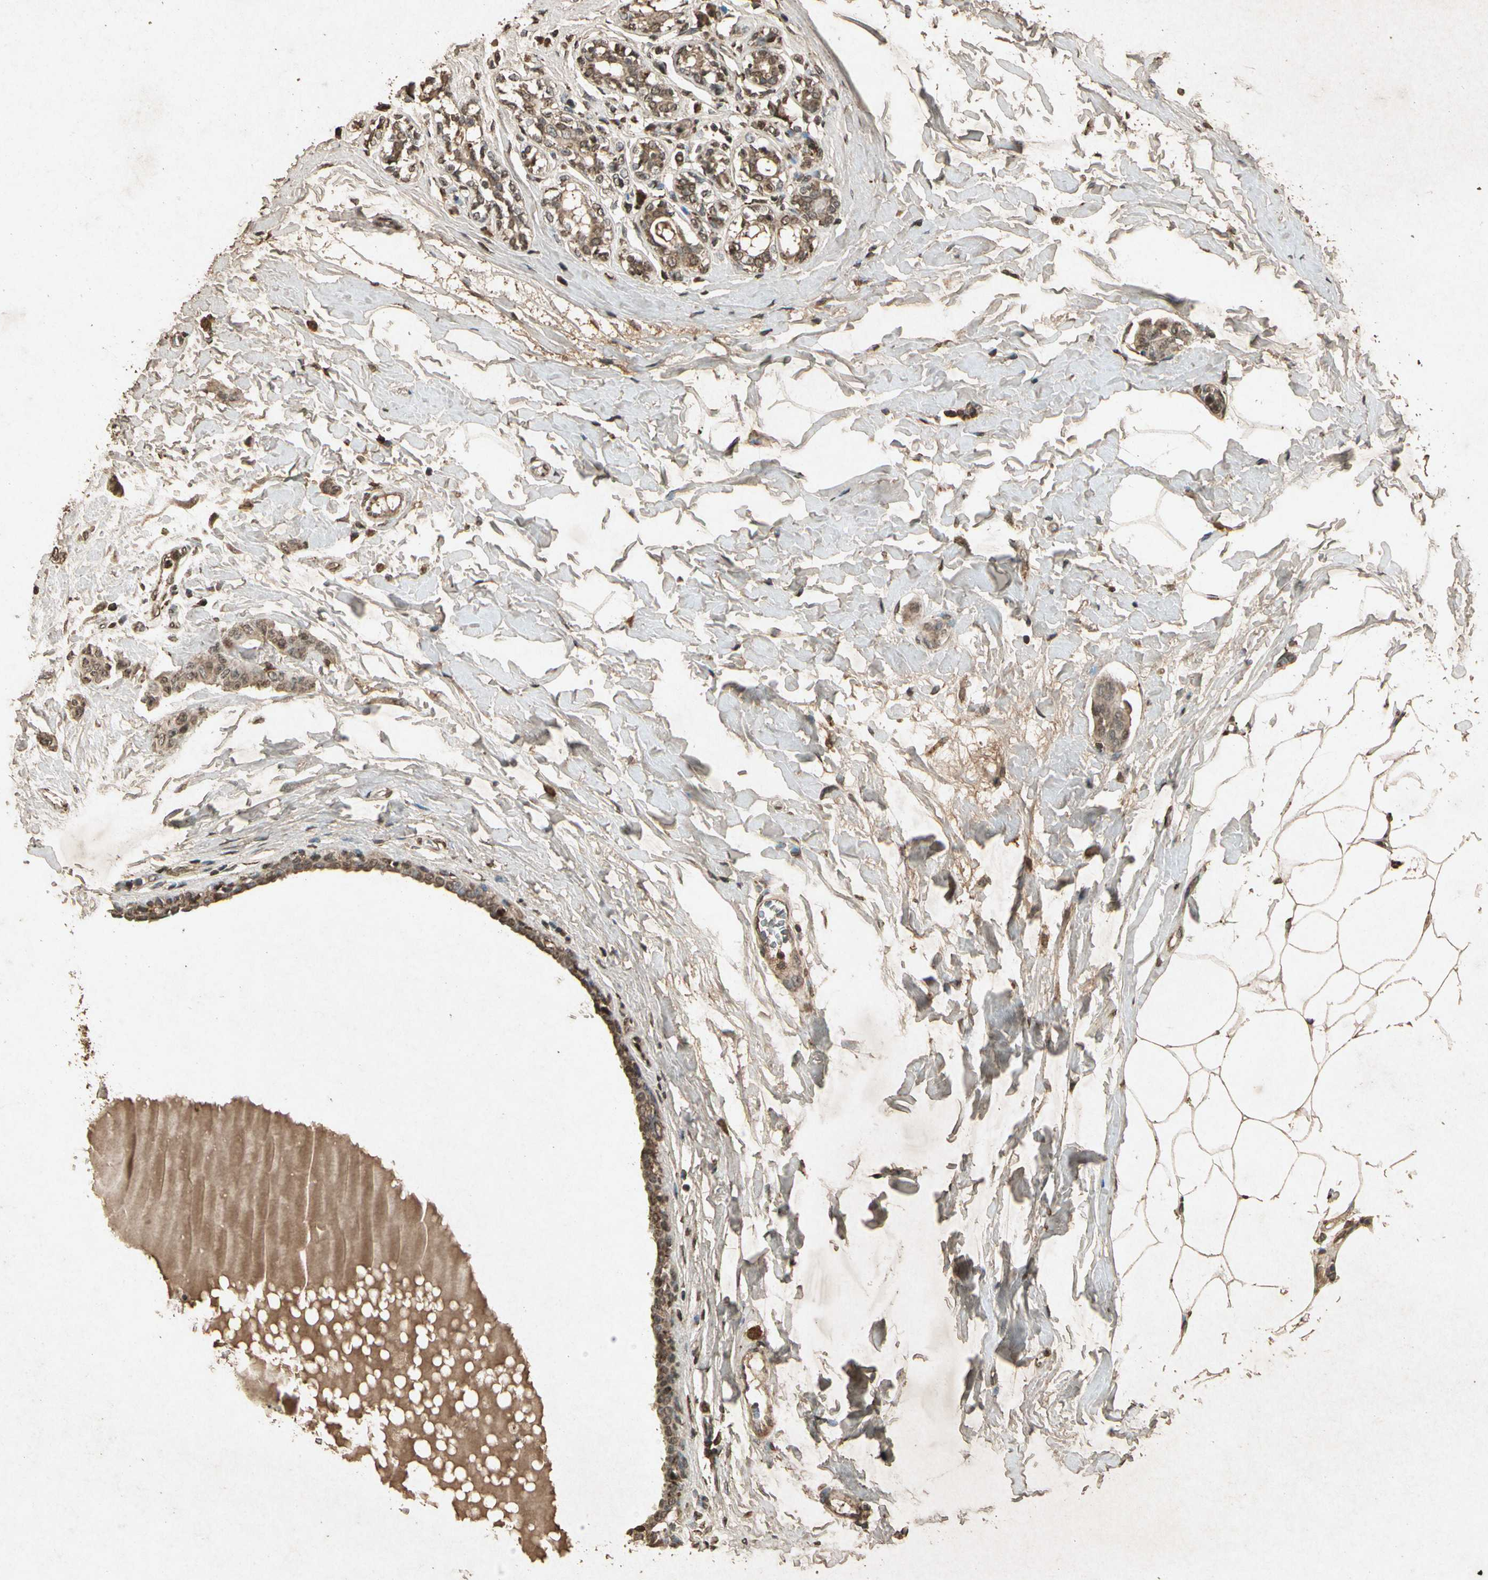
{"staining": {"intensity": "moderate", "quantity": ">75%", "location": "cytoplasmic/membranous,nuclear"}, "tissue": "breast cancer", "cell_type": "Tumor cells", "image_type": "cancer", "snomed": [{"axis": "morphology", "description": "Normal tissue, NOS"}, {"axis": "morphology", "description": "Duct carcinoma"}, {"axis": "topography", "description": "Breast"}], "caption": "A brown stain labels moderate cytoplasmic/membranous and nuclear staining of a protein in human breast cancer tumor cells.", "gene": "GC", "patient": {"sex": "female", "age": 40}}